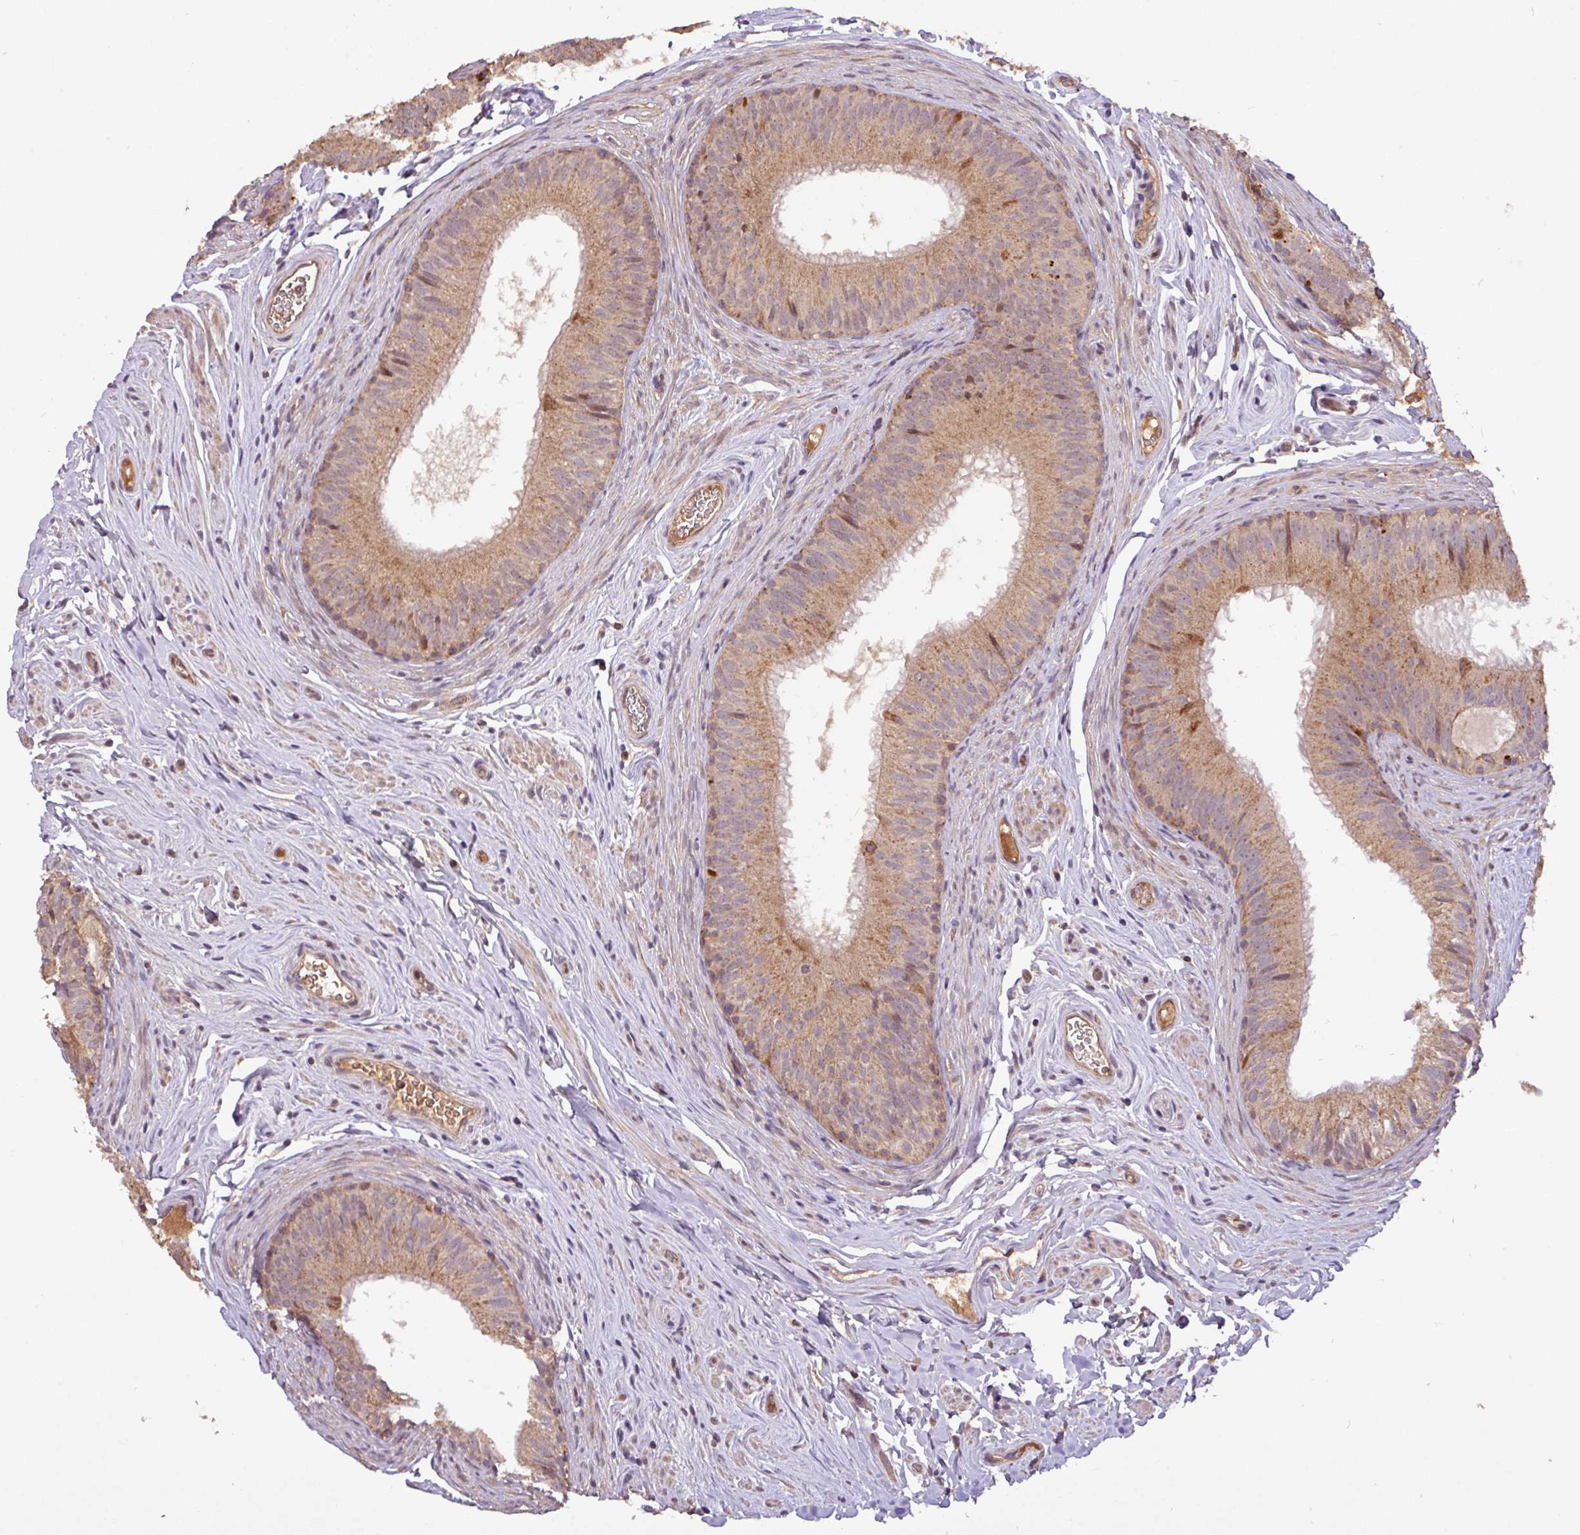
{"staining": {"intensity": "moderate", "quantity": ">75%", "location": "cytoplasmic/membranous"}, "tissue": "epididymis", "cell_type": "Glandular cells", "image_type": "normal", "snomed": [{"axis": "morphology", "description": "Normal tissue, NOS"}, {"axis": "topography", "description": "Epididymis, spermatic cord, NOS"}], "caption": "Moderate cytoplasmic/membranous protein positivity is seen in about >75% of glandular cells in epididymis. Using DAB (3,3'-diaminobenzidine) (brown) and hematoxylin (blue) stains, captured at high magnification using brightfield microscopy.", "gene": "YPEL1", "patient": {"sex": "male", "age": 25}}